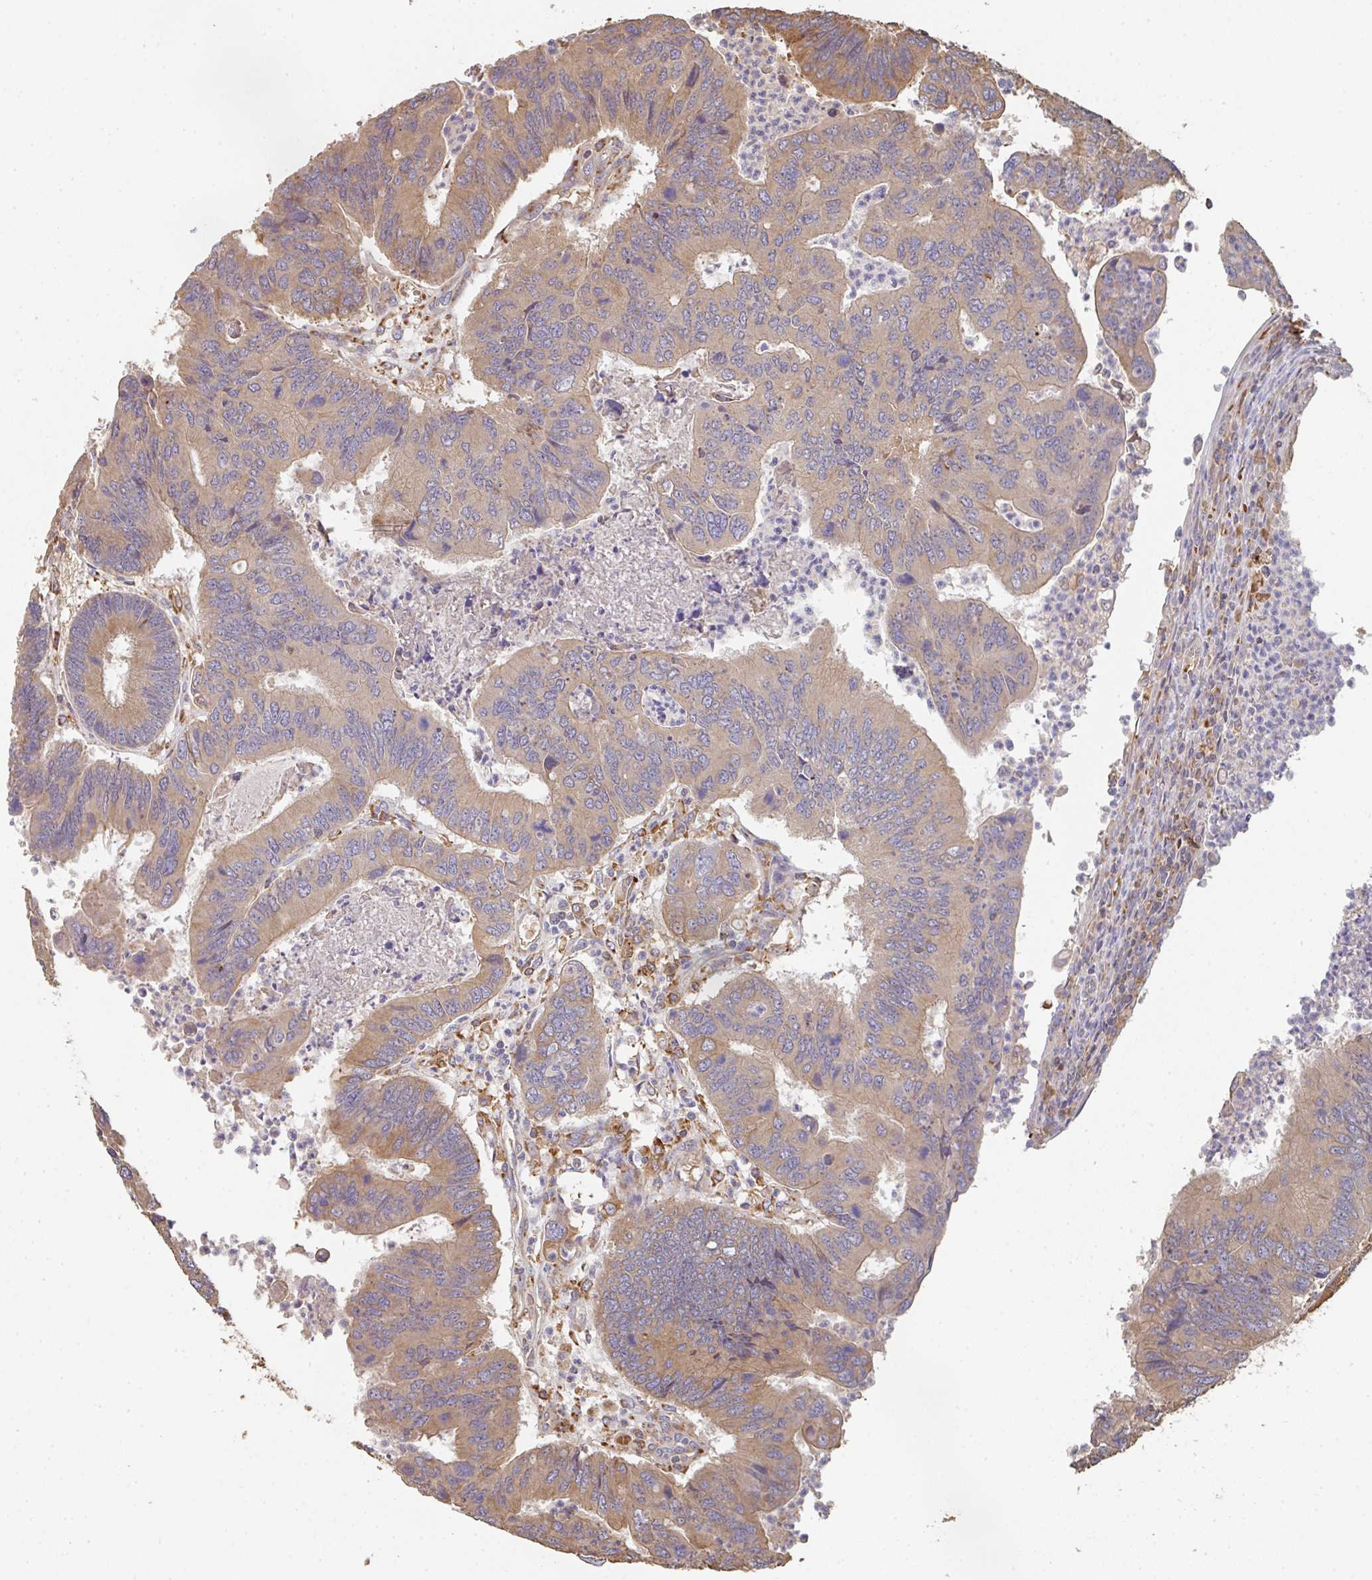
{"staining": {"intensity": "moderate", "quantity": "25%-75%", "location": "cytoplasmic/membranous"}, "tissue": "colorectal cancer", "cell_type": "Tumor cells", "image_type": "cancer", "snomed": [{"axis": "morphology", "description": "Adenocarcinoma, NOS"}, {"axis": "topography", "description": "Colon"}], "caption": "This is a micrograph of immunohistochemistry (IHC) staining of colorectal cancer (adenocarcinoma), which shows moderate positivity in the cytoplasmic/membranous of tumor cells.", "gene": "POLG", "patient": {"sex": "female", "age": 67}}